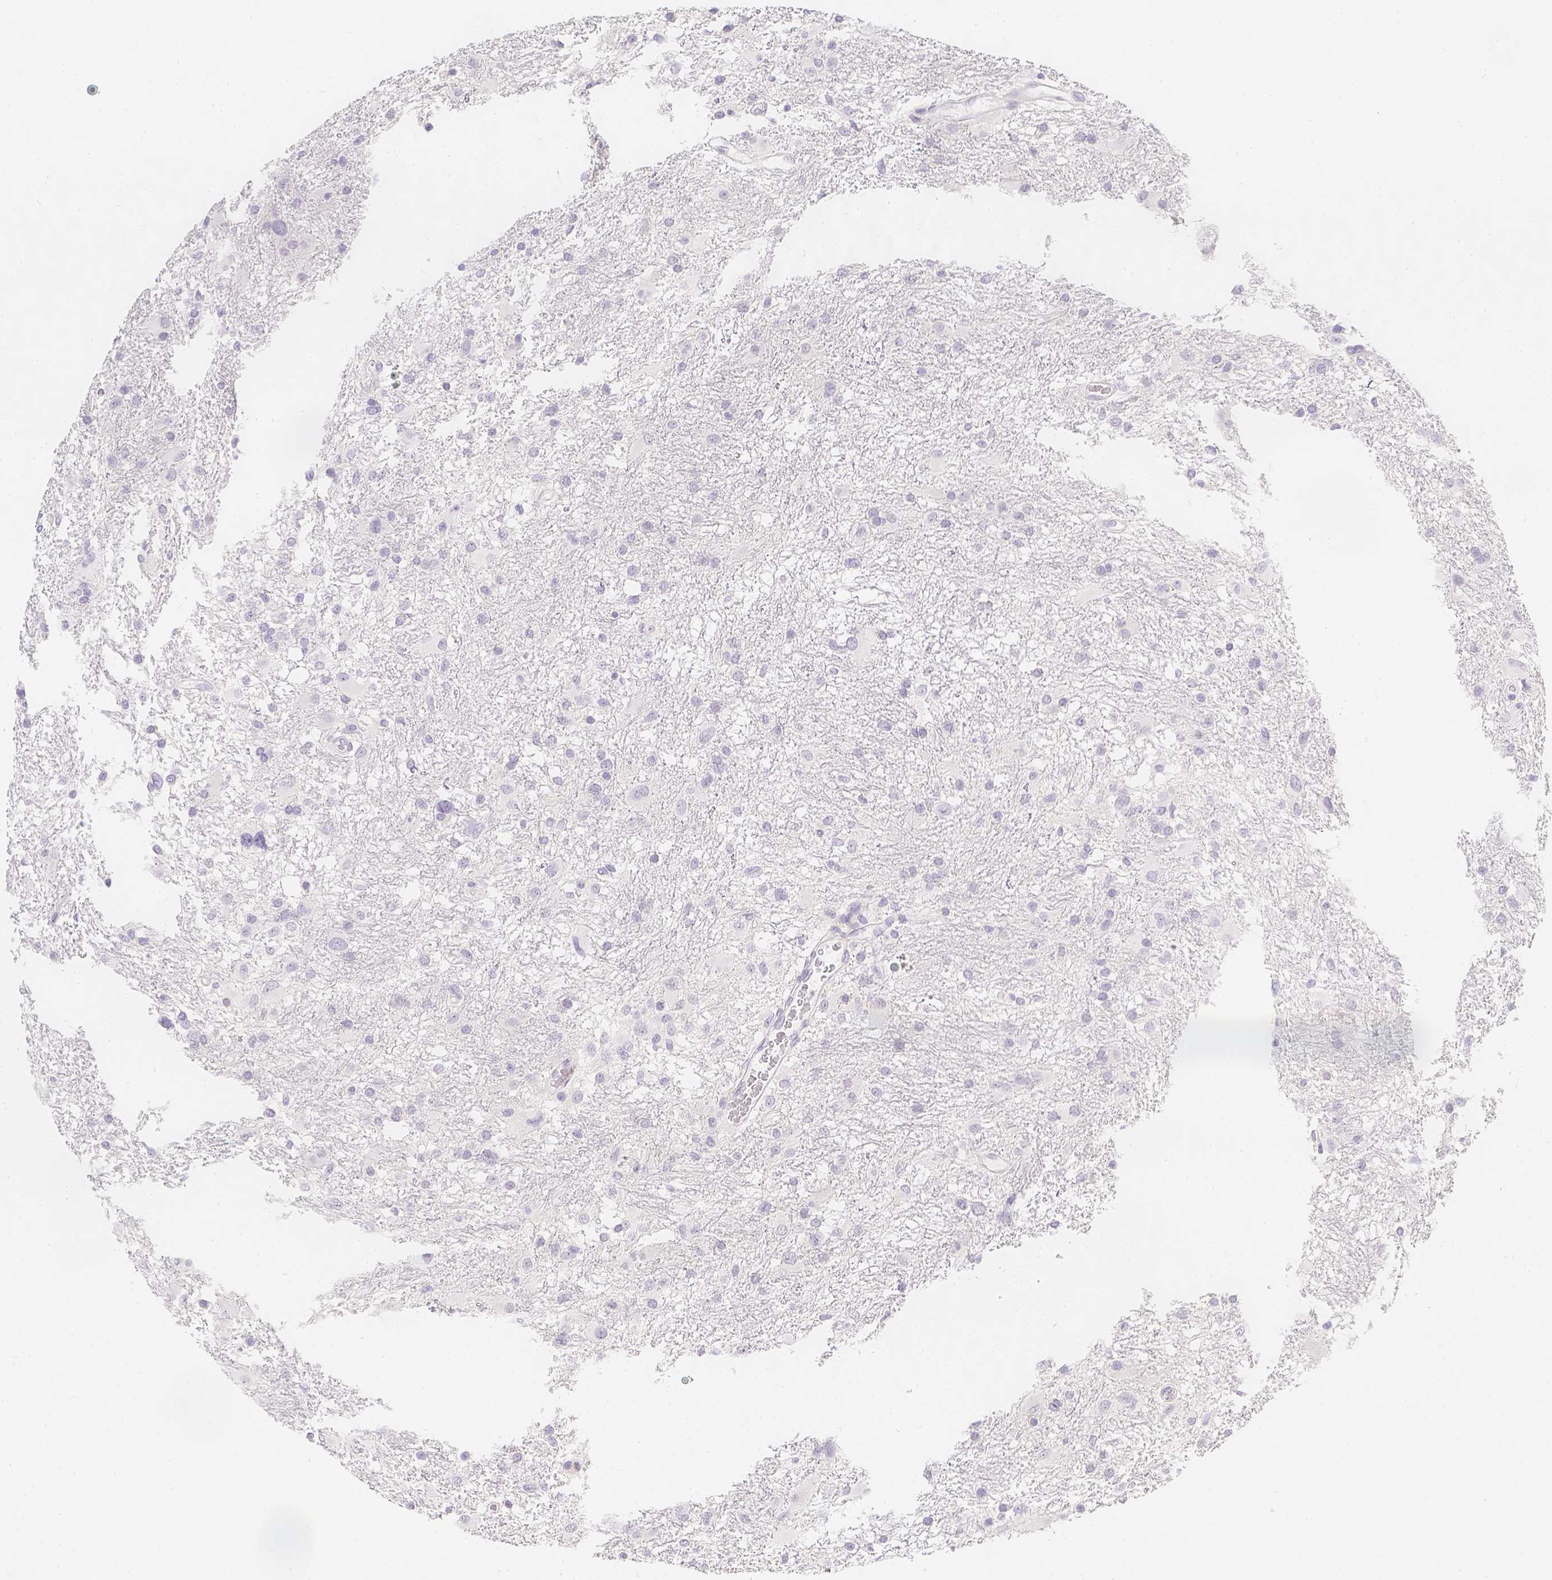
{"staining": {"intensity": "negative", "quantity": "none", "location": "none"}, "tissue": "glioma", "cell_type": "Tumor cells", "image_type": "cancer", "snomed": [{"axis": "morphology", "description": "Glioma, malignant, High grade"}, {"axis": "topography", "description": "Brain"}], "caption": "Glioma was stained to show a protein in brown. There is no significant positivity in tumor cells.", "gene": "SLC18A1", "patient": {"sex": "male", "age": 53}}